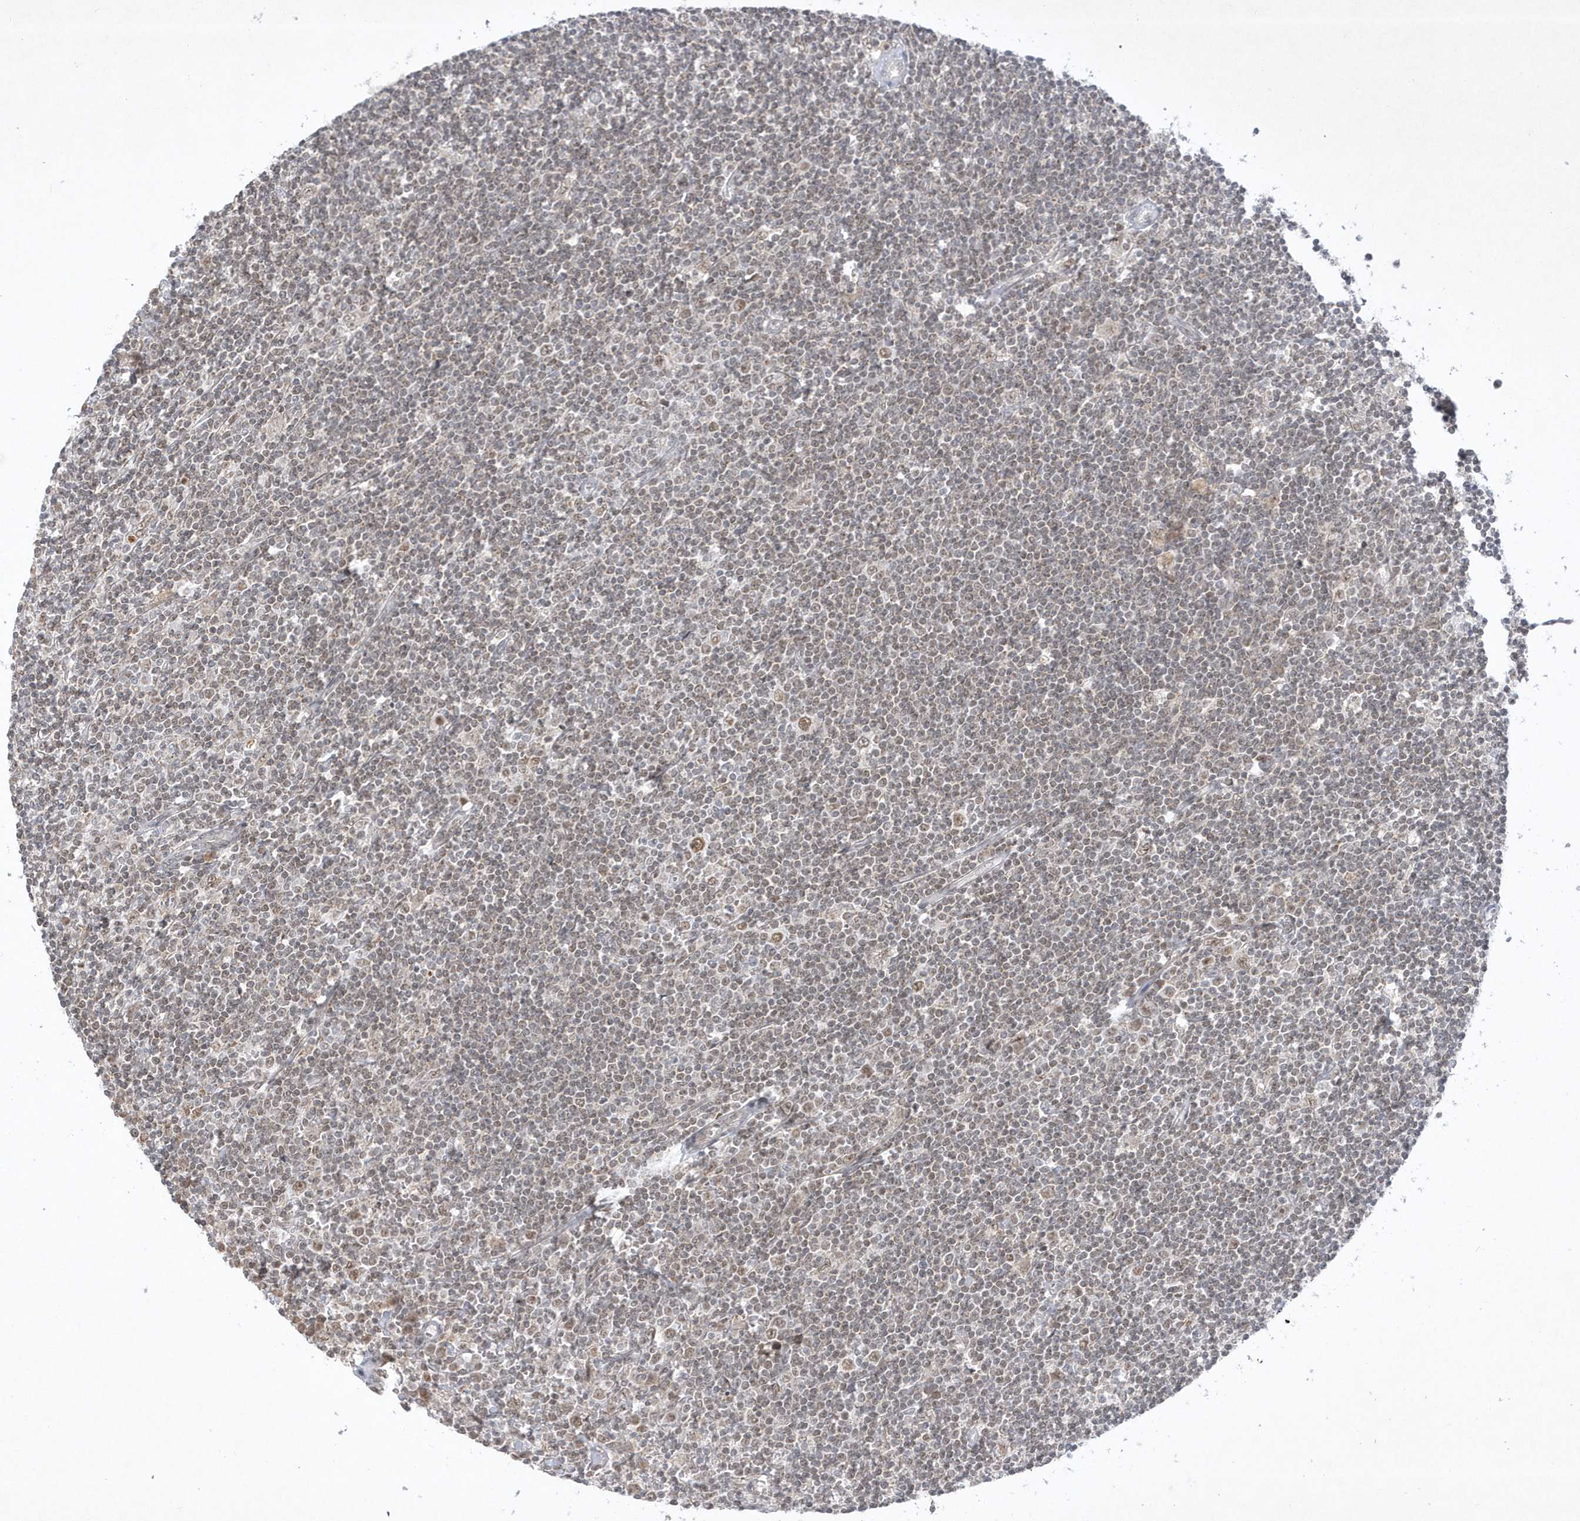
{"staining": {"intensity": "moderate", "quantity": "<25%", "location": "nuclear"}, "tissue": "lymphoma", "cell_type": "Tumor cells", "image_type": "cancer", "snomed": [{"axis": "morphology", "description": "Malignant lymphoma, non-Hodgkin's type, Low grade"}, {"axis": "topography", "description": "Spleen"}], "caption": "The histopathology image reveals immunohistochemical staining of malignant lymphoma, non-Hodgkin's type (low-grade). There is moderate nuclear positivity is seen in approximately <25% of tumor cells.", "gene": "CPSF3", "patient": {"sex": "male", "age": 76}}